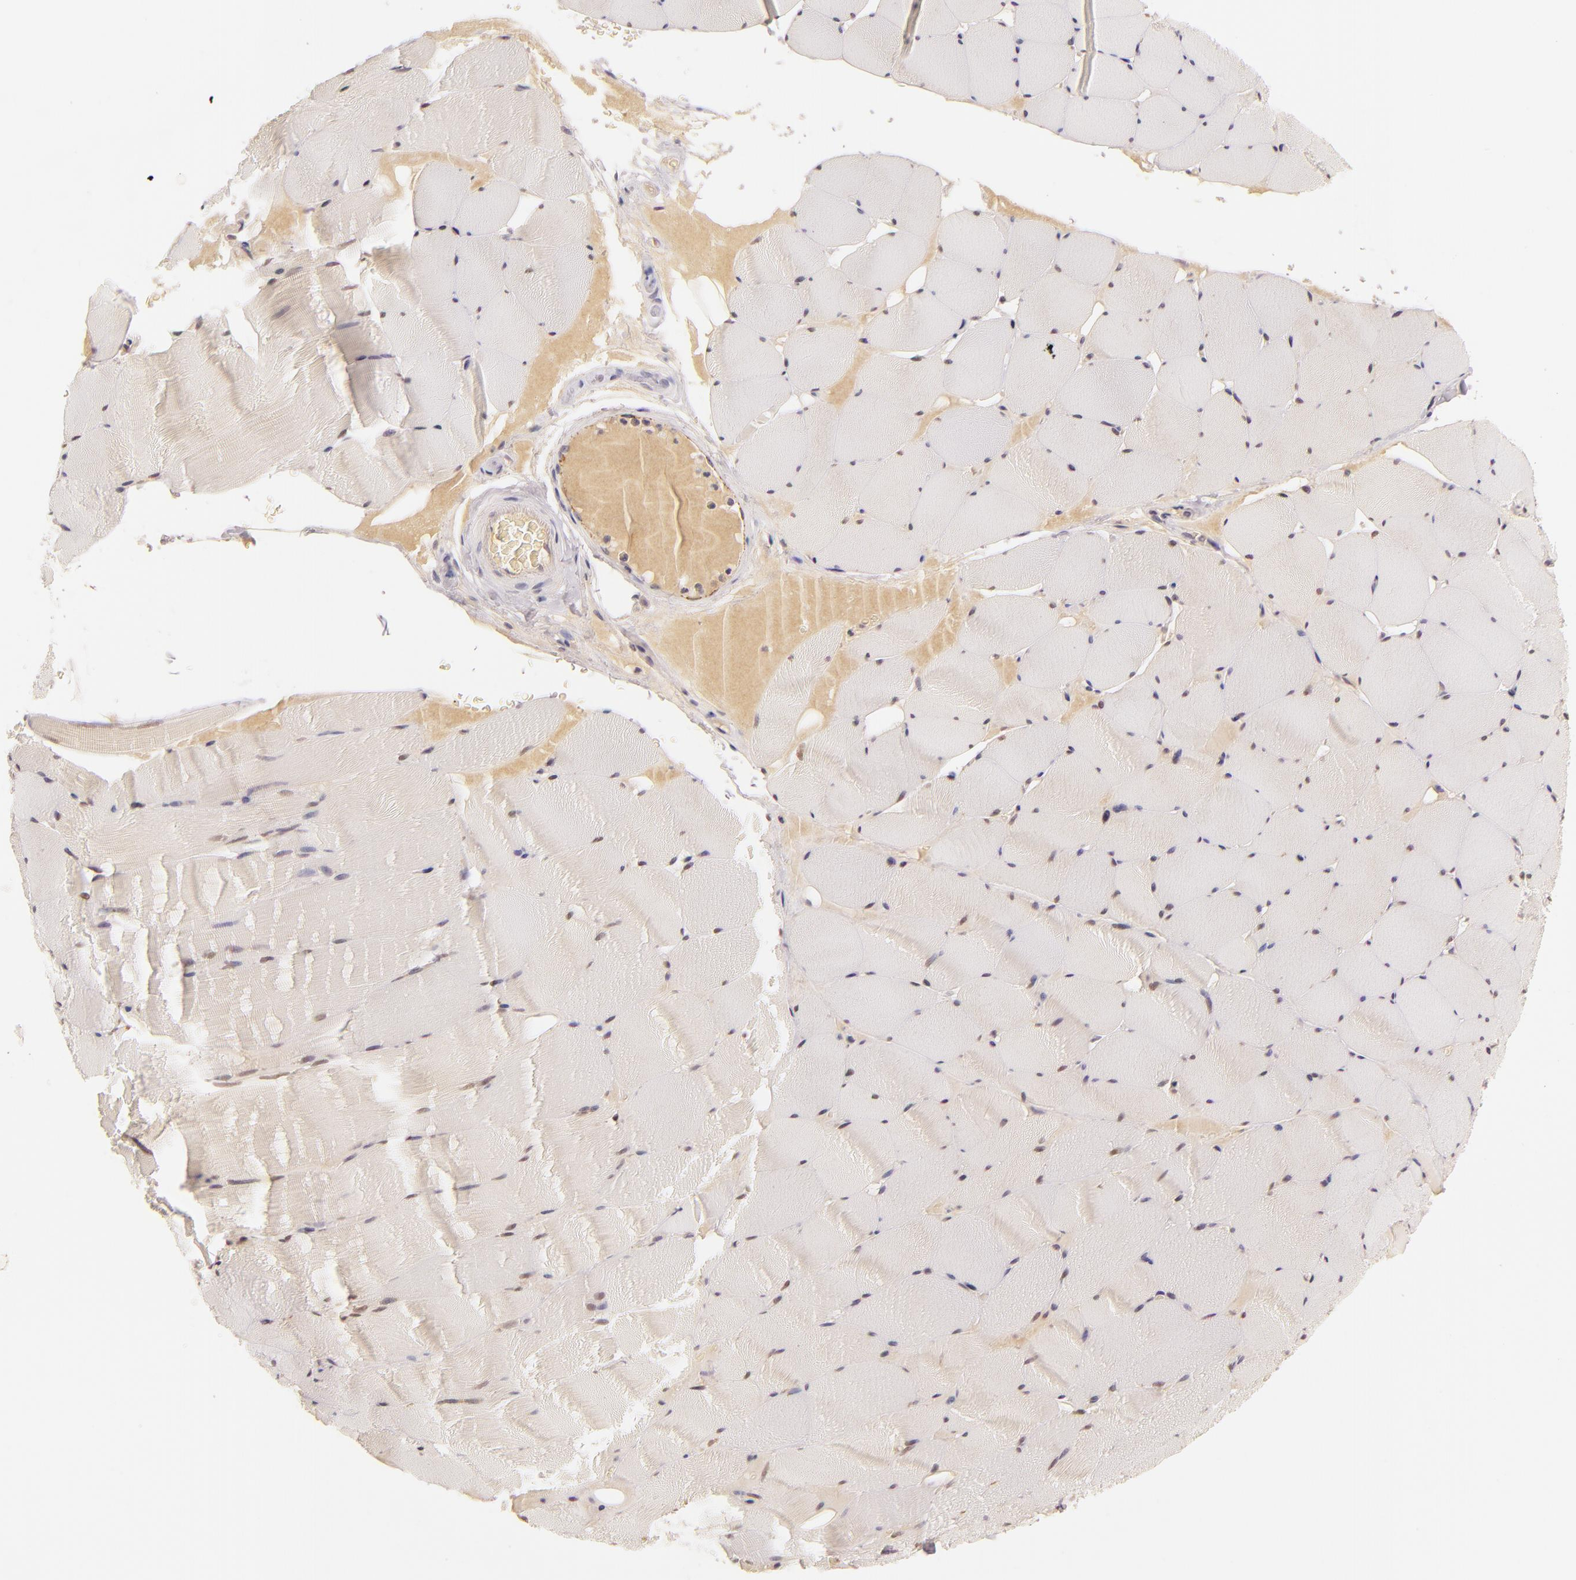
{"staining": {"intensity": "negative", "quantity": "none", "location": "none"}, "tissue": "skeletal muscle", "cell_type": "Myocytes", "image_type": "normal", "snomed": [{"axis": "morphology", "description": "Normal tissue, NOS"}, {"axis": "topography", "description": "Skeletal muscle"}], "caption": "High power microscopy image of an IHC histopathology image of normal skeletal muscle, revealing no significant staining in myocytes.", "gene": "CASP8", "patient": {"sex": "male", "age": 62}}